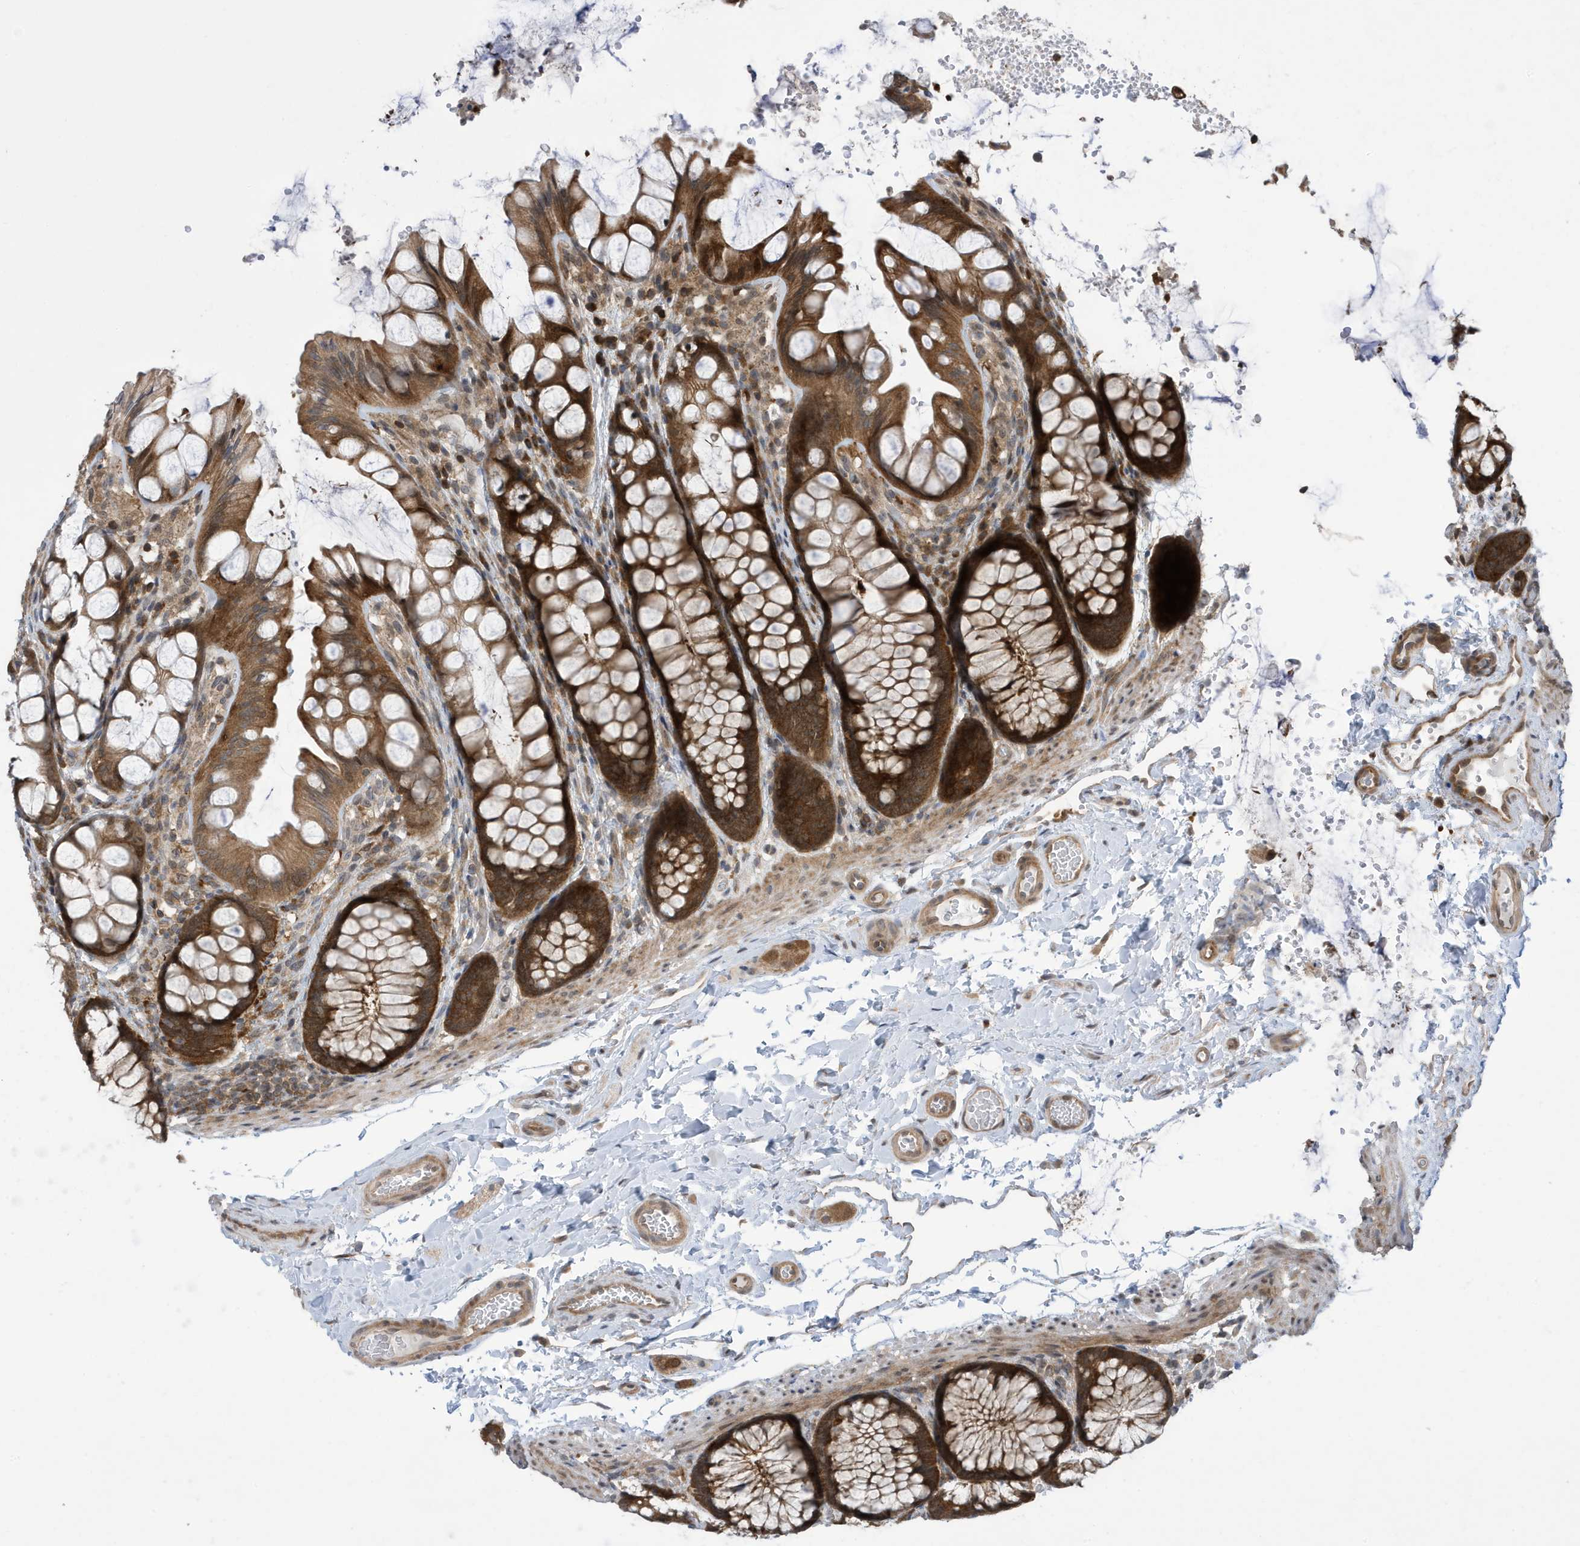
{"staining": {"intensity": "moderate", "quantity": ">75%", "location": "cytoplasmic/membranous,nuclear"}, "tissue": "colon", "cell_type": "Endothelial cells", "image_type": "normal", "snomed": [{"axis": "morphology", "description": "Normal tissue, NOS"}, {"axis": "topography", "description": "Colon"}], "caption": "The histopathology image demonstrates staining of unremarkable colon, revealing moderate cytoplasmic/membranous,nuclear protein expression (brown color) within endothelial cells.", "gene": "UBQLN1", "patient": {"sex": "male", "age": 47}}